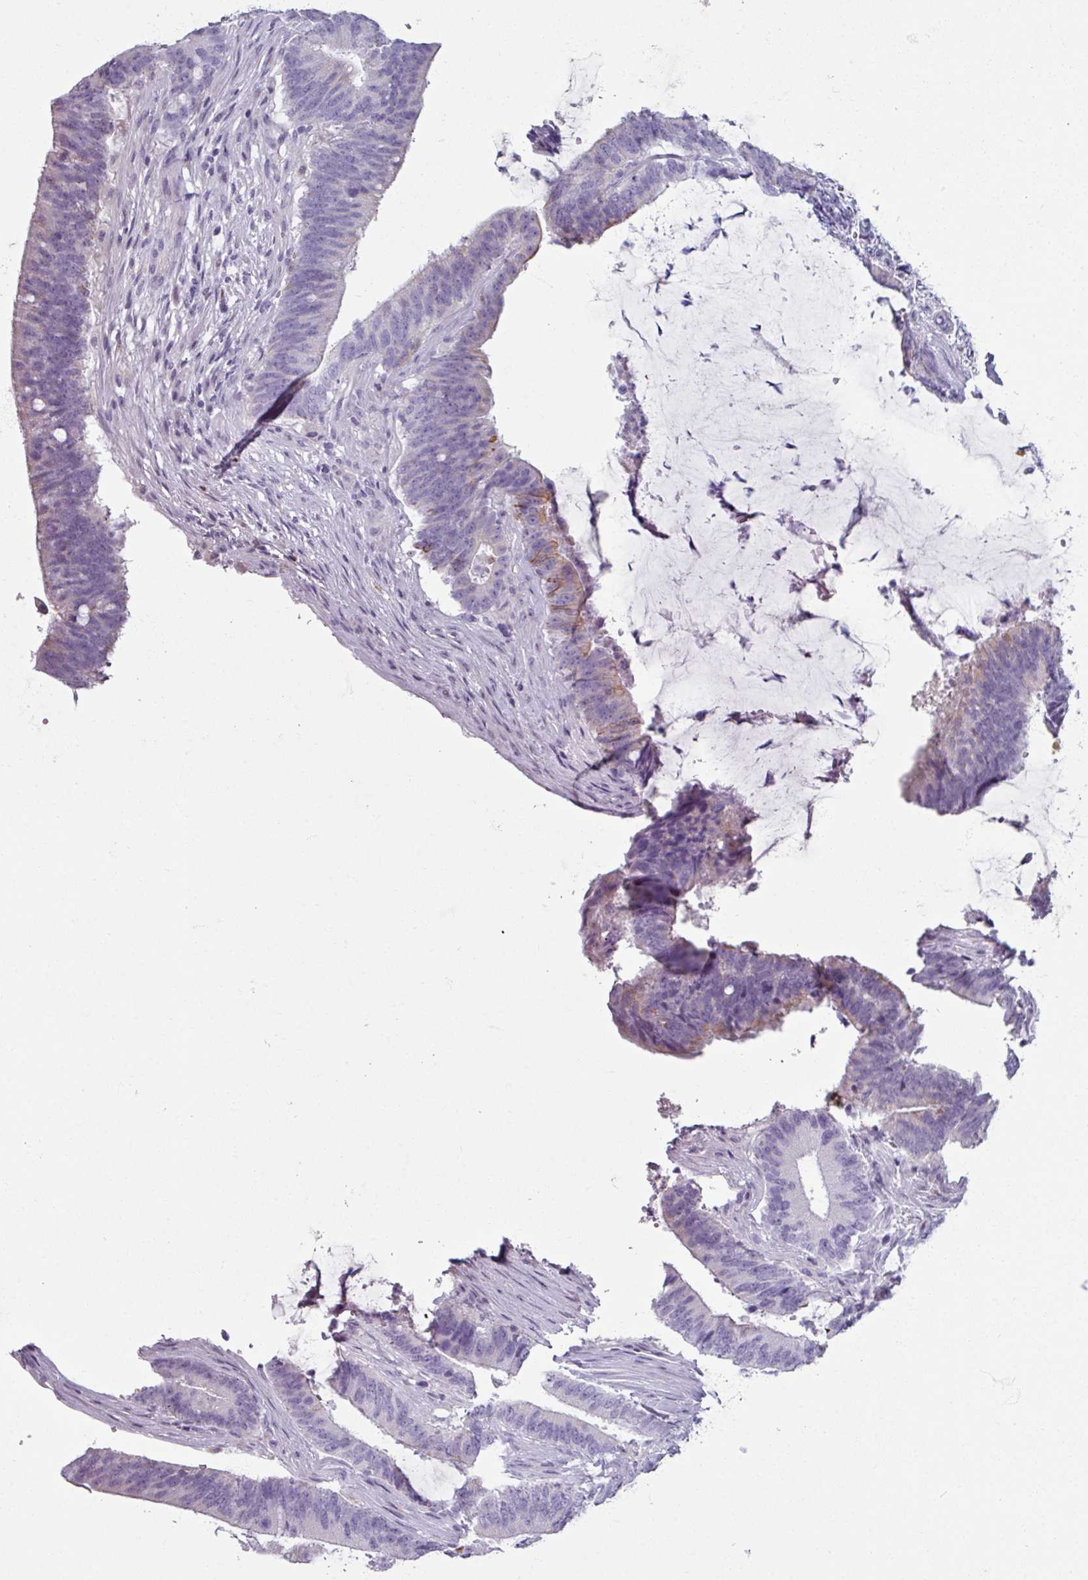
{"staining": {"intensity": "weak", "quantity": "<25%", "location": "cytoplasmic/membranous"}, "tissue": "colorectal cancer", "cell_type": "Tumor cells", "image_type": "cancer", "snomed": [{"axis": "morphology", "description": "Adenocarcinoma, NOS"}, {"axis": "topography", "description": "Colon"}], "caption": "Immunohistochemistry (IHC) photomicrograph of neoplastic tissue: human adenocarcinoma (colorectal) stained with DAB displays no significant protein staining in tumor cells. (Brightfield microscopy of DAB (3,3'-diaminobenzidine) IHC at high magnification).", "gene": "SPESP1", "patient": {"sex": "female", "age": 43}}